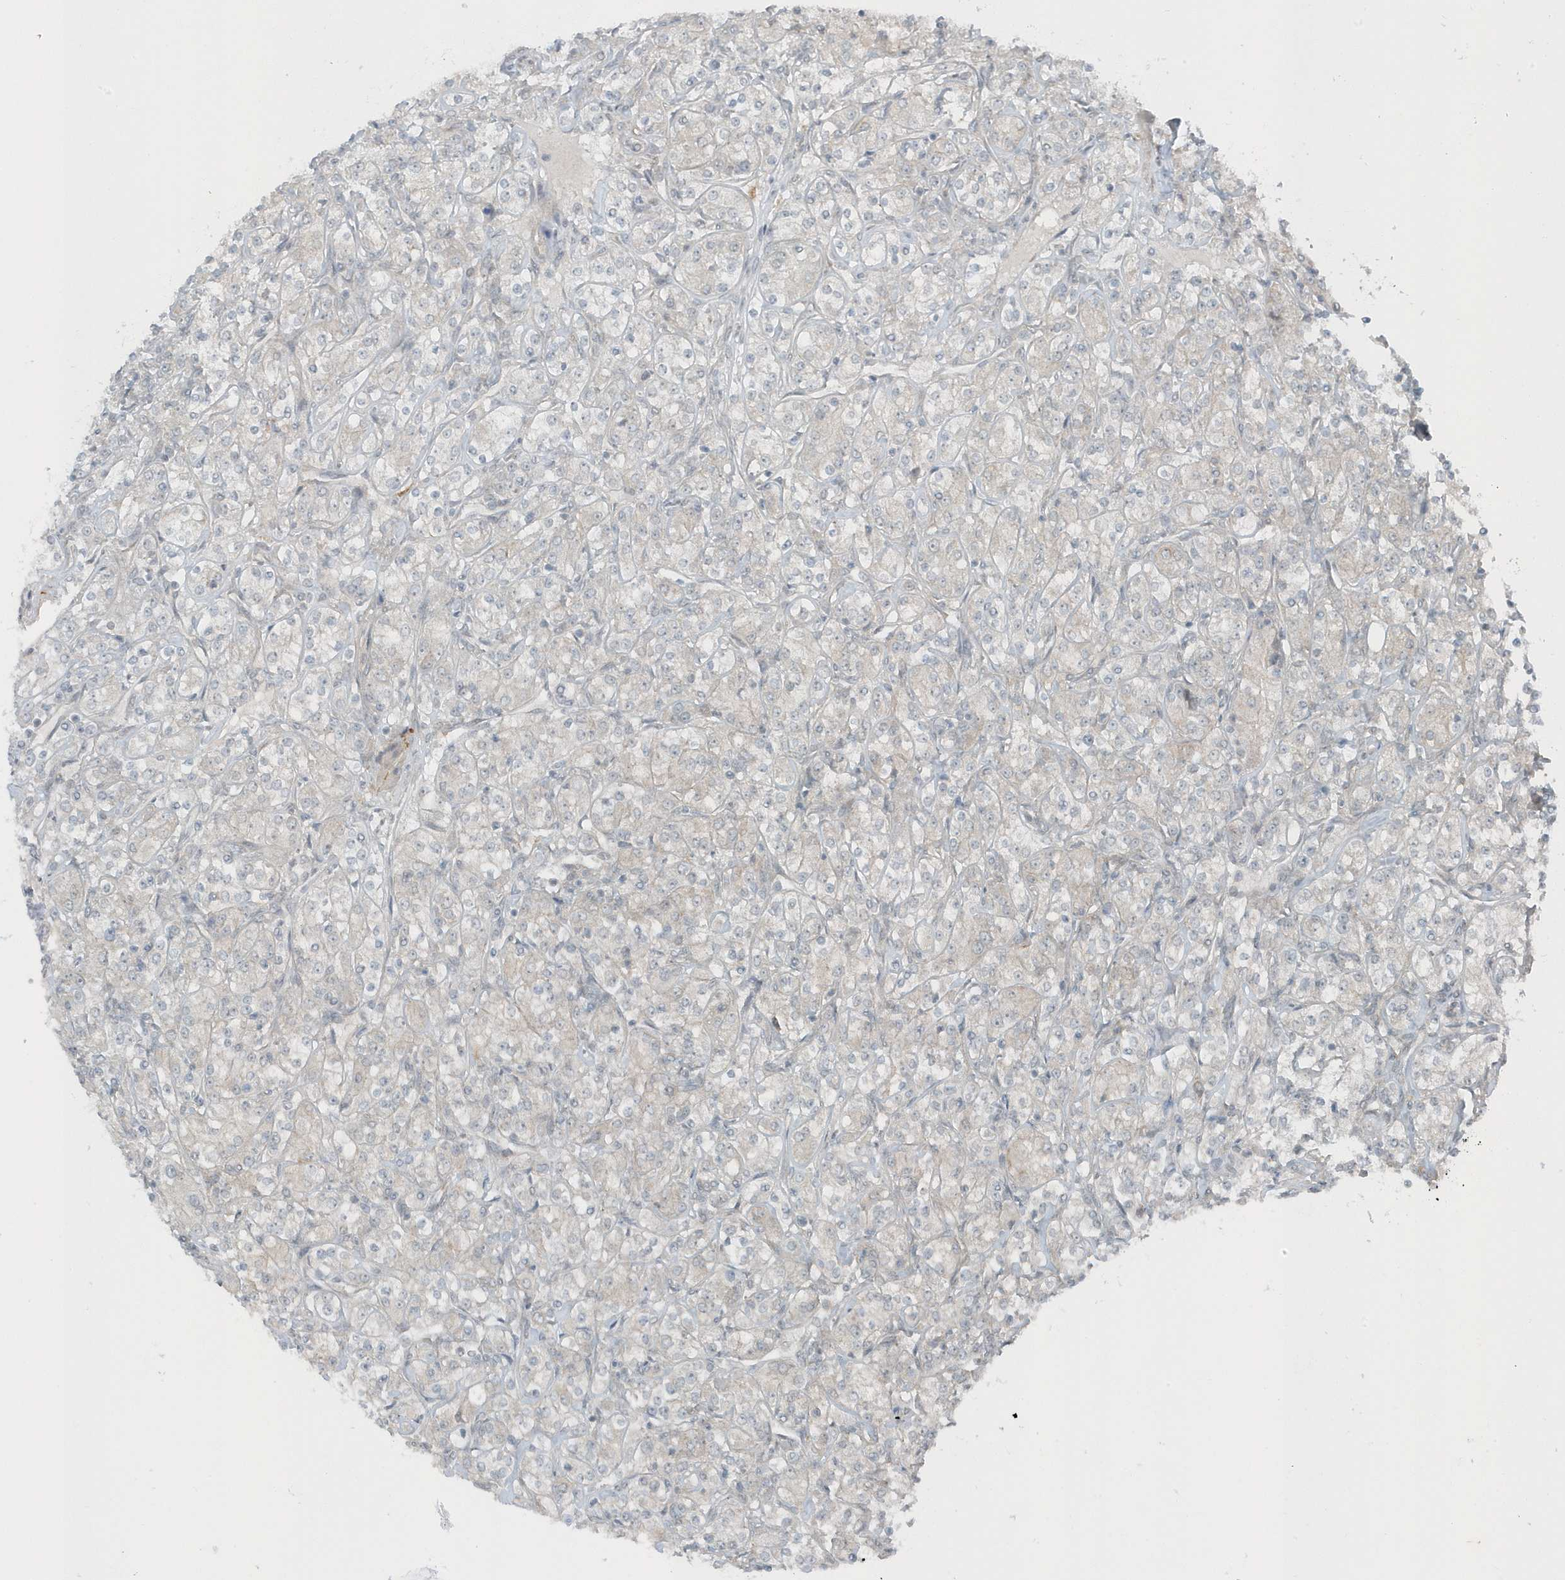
{"staining": {"intensity": "negative", "quantity": "none", "location": "none"}, "tissue": "renal cancer", "cell_type": "Tumor cells", "image_type": "cancer", "snomed": [{"axis": "morphology", "description": "Adenocarcinoma, NOS"}, {"axis": "topography", "description": "Kidney"}], "caption": "This is a image of IHC staining of renal adenocarcinoma, which shows no staining in tumor cells.", "gene": "PARD3B", "patient": {"sex": "male", "age": 77}}